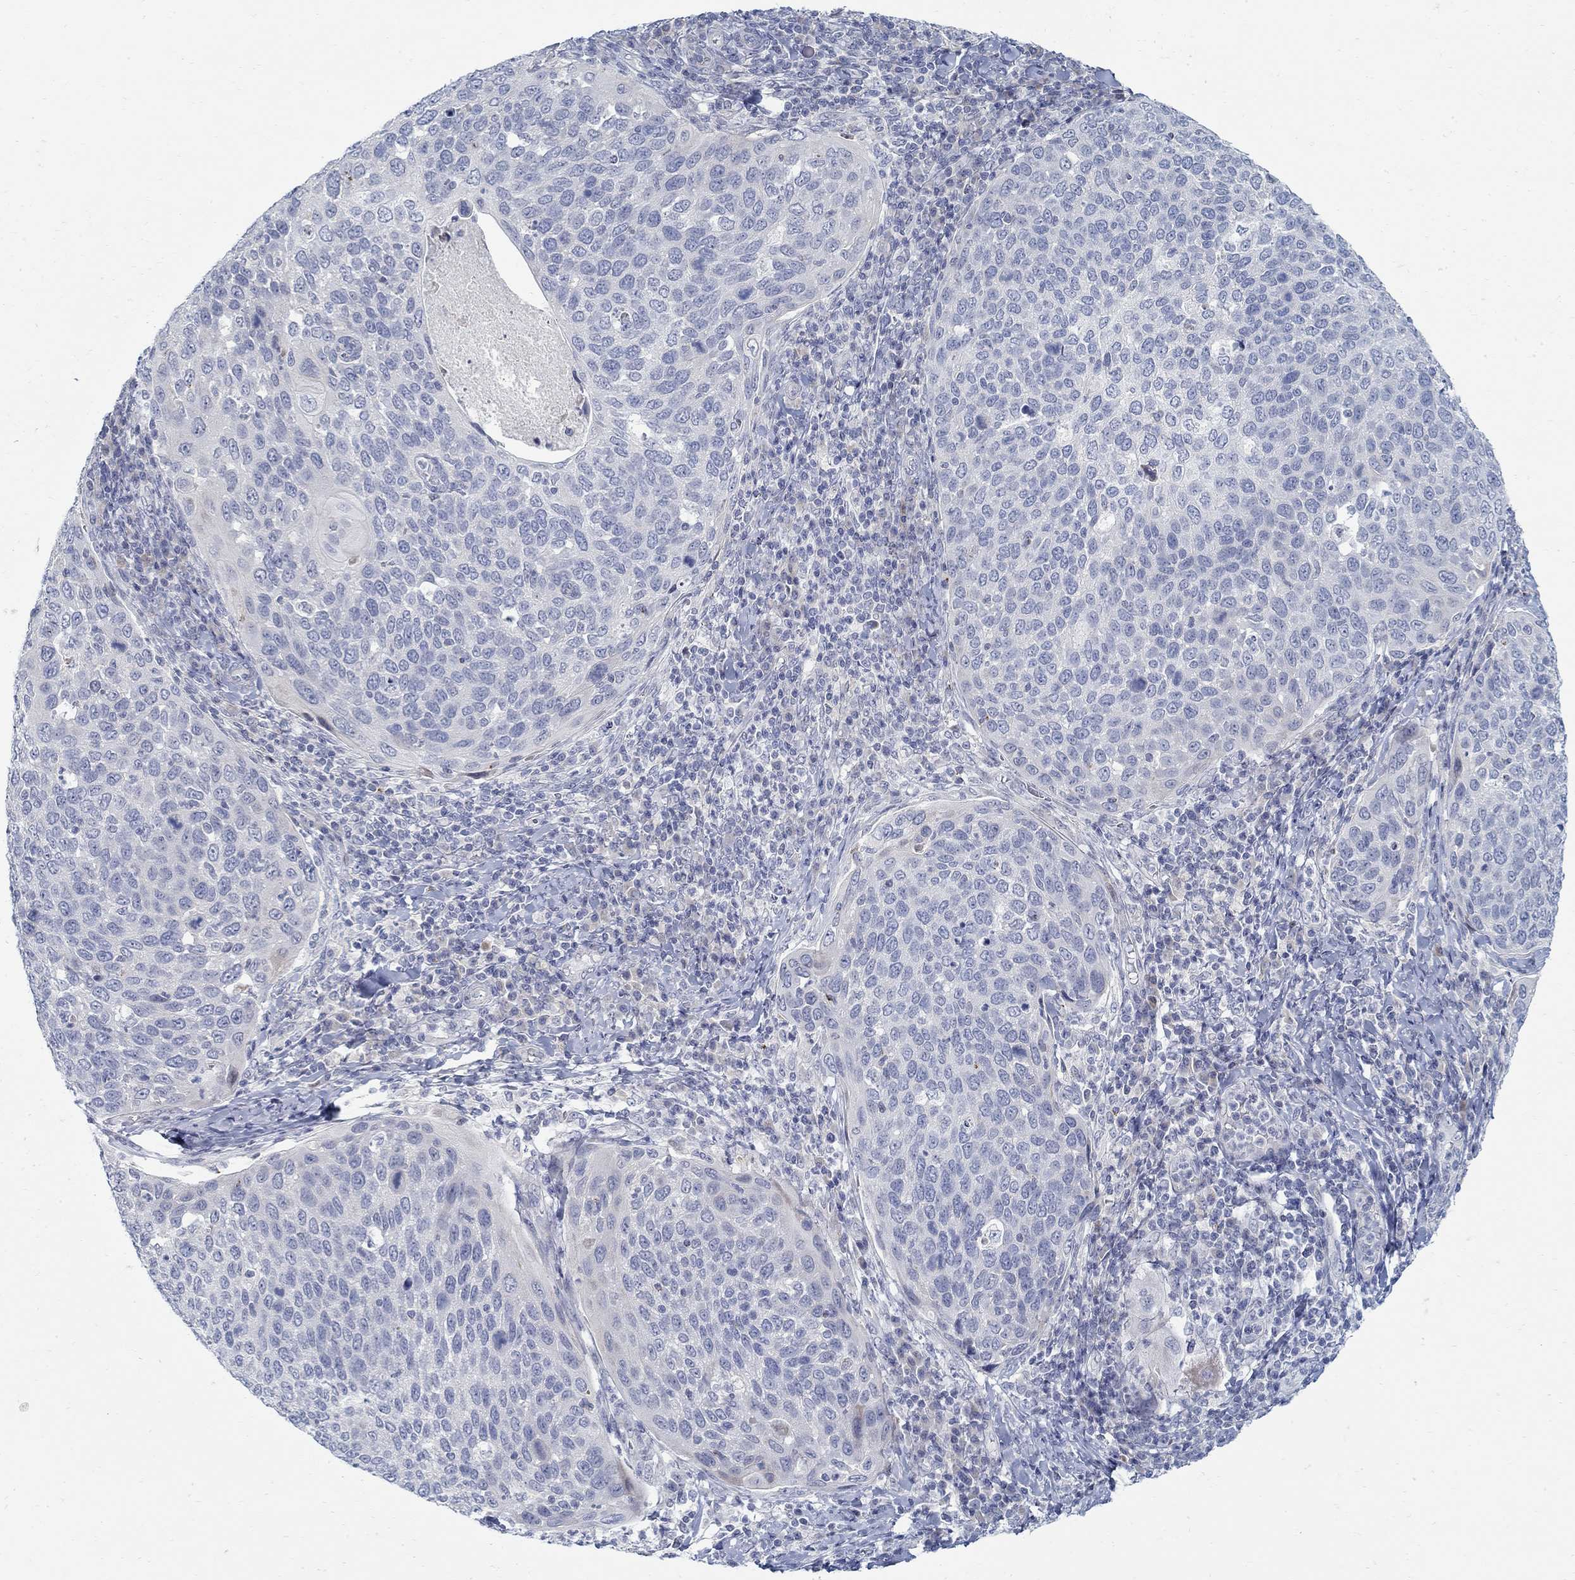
{"staining": {"intensity": "negative", "quantity": "none", "location": "none"}, "tissue": "cervical cancer", "cell_type": "Tumor cells", "image_type": "cancer", "snomed": [{"axis": "morphology", "description": "Squamous cell carcinoma, NOS"}, {"axis": "topography", "description": "Cervix"}], "caption": "Tumor cells show no significant positivity in cervical cancer.", "gene": "ANO7", "patient": {"sex": "female", "age": 54}}